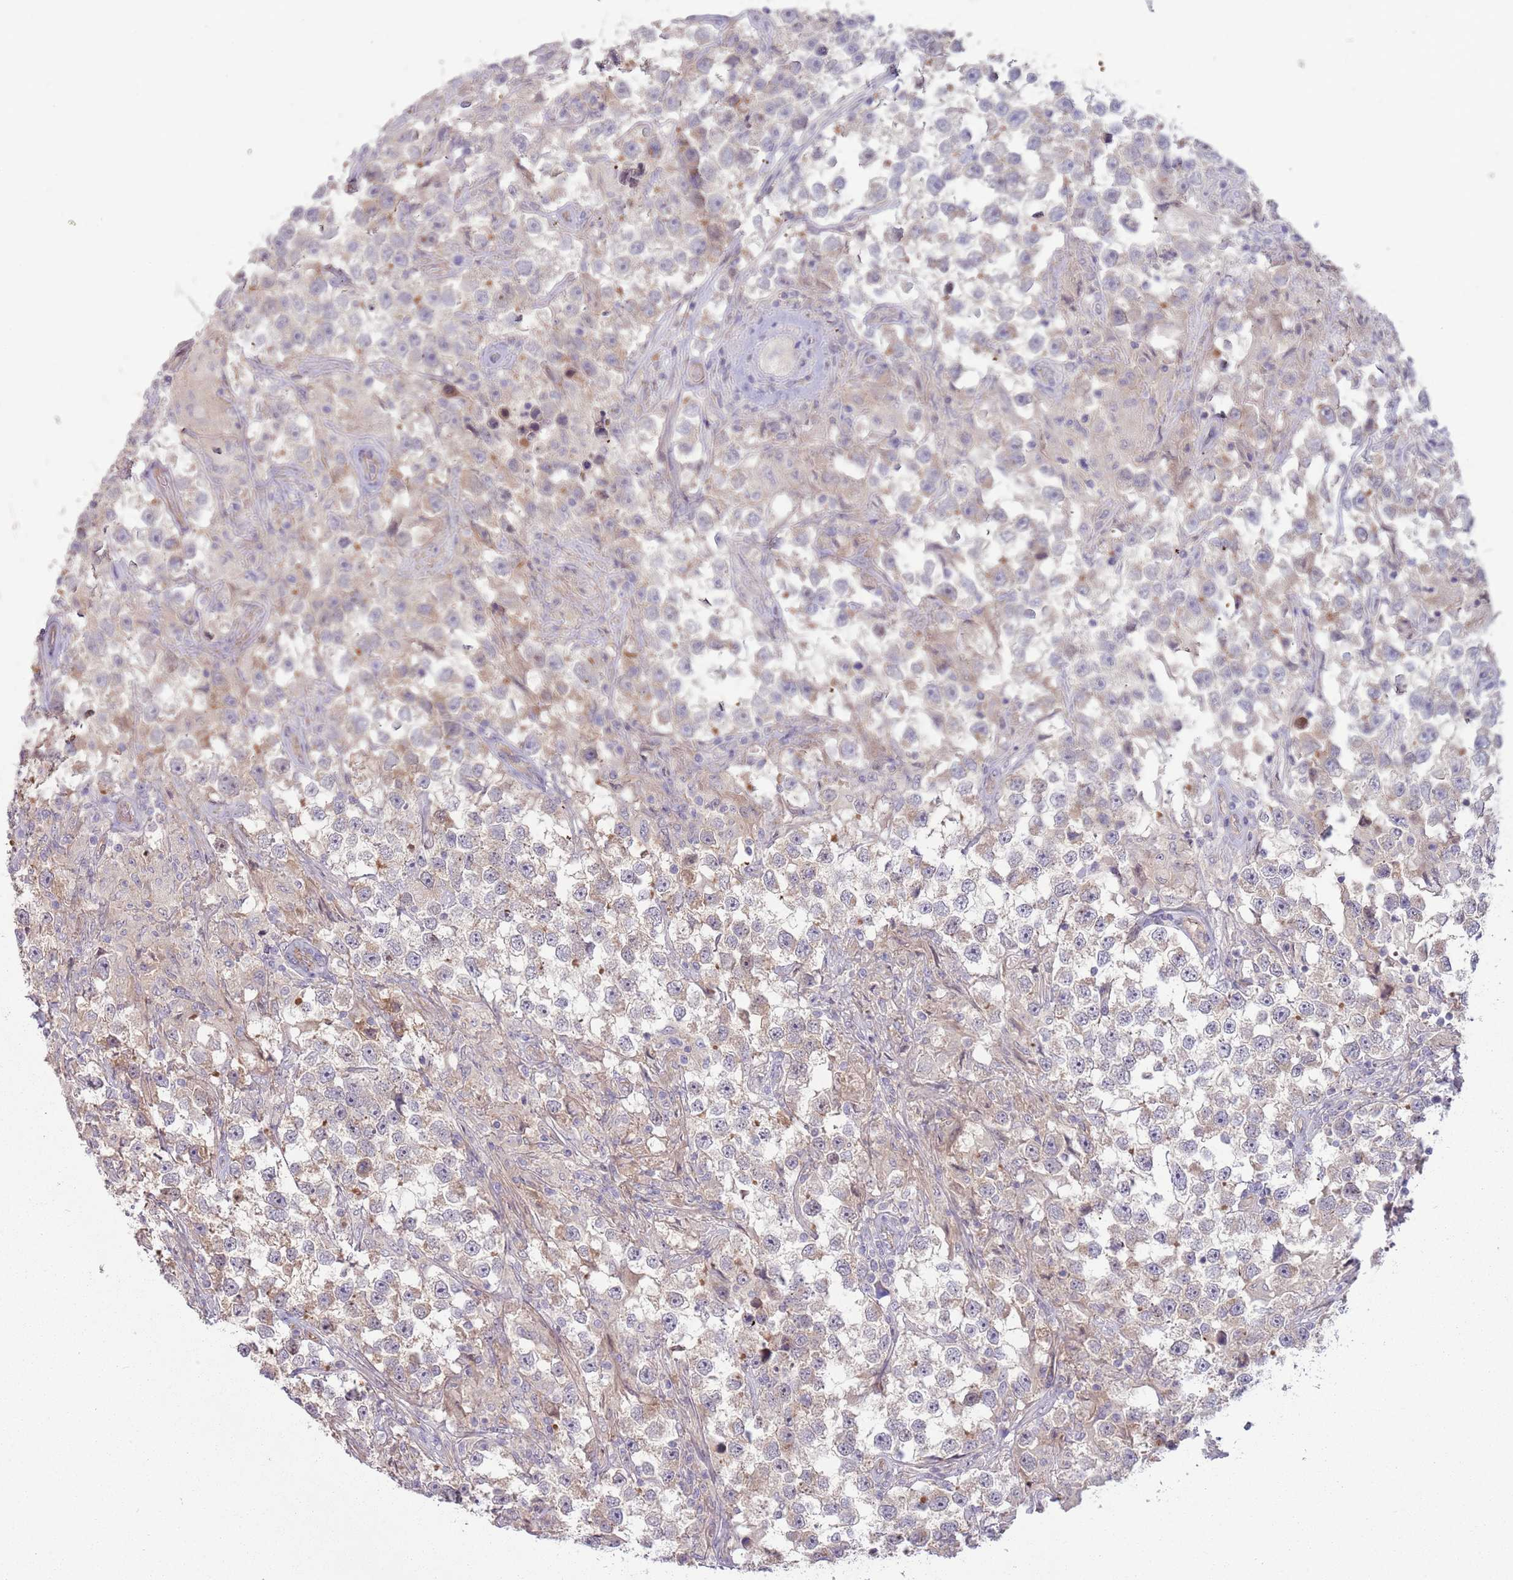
{"staining": {"intensity": "weak", "quantity": "25%-75%", "location": "cytoplasmic/membranous"}, "tissue": "testis cancer", "cell_type": "Tumor cells", "image_type": "cancer", "snomed": [{"axis": "morphology", "description": "Seminoma, NOS"}, {"axis": "topography", "description": "Testis"}], "caption": "Brown immunohistochemical staining in testis cancer displays weak cytoplasmic/membranous positivity in approximately 25%-75% of tumor cells. (brown staining indicates protein expression, while blue staining denotes nuclei).", "gene": "SAV1", "patient": {"sex": "male", "age": 46}}